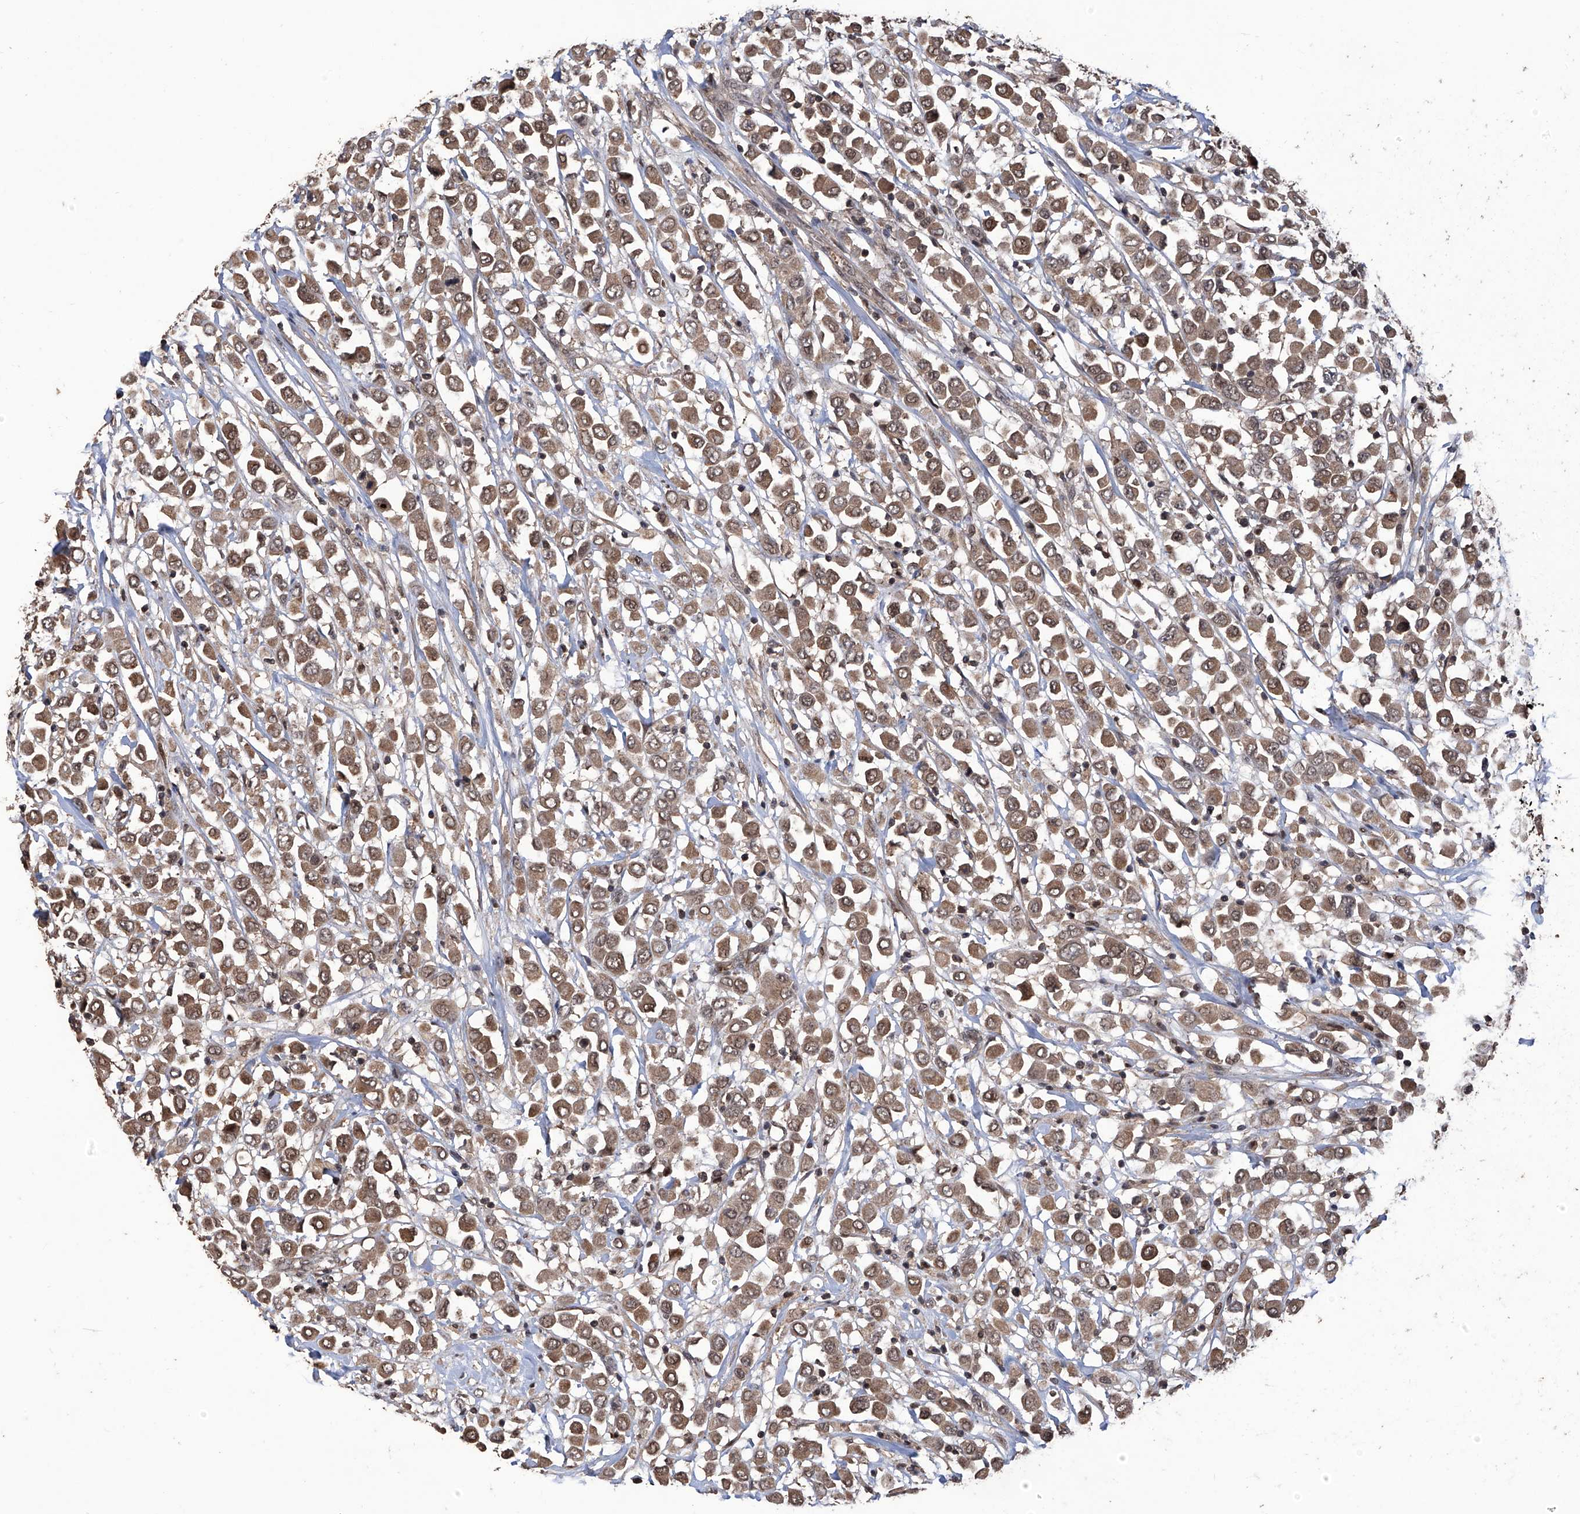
{"staining": {"intensity": "moderate", "quantity": ">75%", "location": "cytoplasmic/membranous,nuclear"}, "tissue": "breast cancer", "cell_type": "Tumor cells", "image_type": "cancer", "snomed": [{"axis": "morphology", "description": "Duct carcinoma"}, {"axis": "topography", "description": "Breast"}], "caption": "A photomicrograph of human breast cancer (intraductal carcinoma) stained for a protein exhibits moderate cytoplasmic/membranous and nuclear brown staining in tumor cells.", "gene": "LYSMD4", "patient": {"sex": "female", "age": 61}}